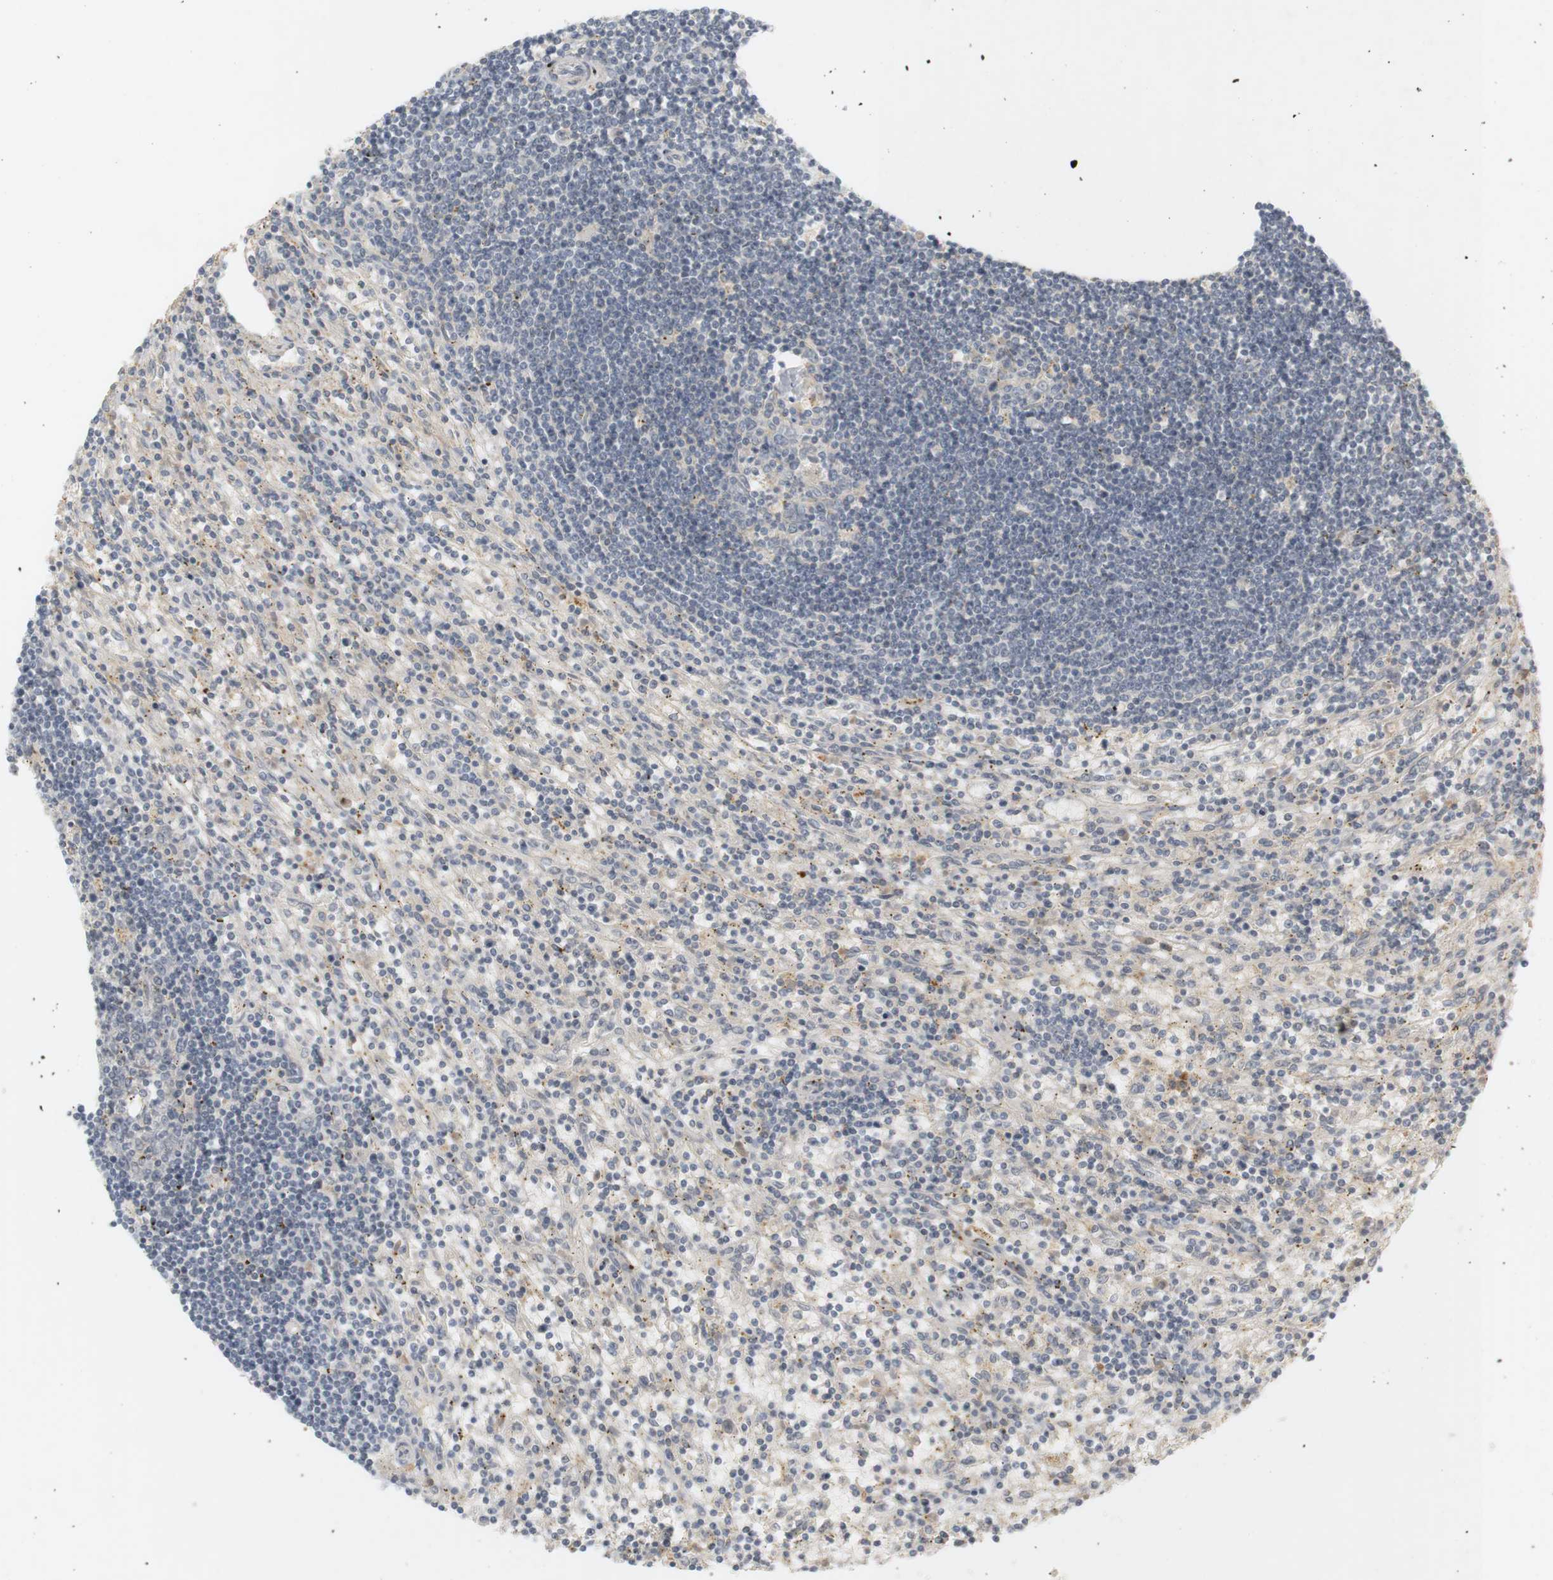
{"staining": {"intensity": "negative", "quantity": "none", "location": "none"}, "tissue": "lymphoma", "cell_type": "Tumor cells", "image_type": "cancer", "snomed": [{"axis": "morphology", "description": "Malignant lymphoma, non-Hodgkin's type, Low grade"}, {"axis": "topography", "description": "Spleen"}], "caption": "IHC image of lymphoma stained for a protein (brown), which displays no expression in tumor cells.", "gene": "RTN3", "patient": {"sex": "male", "age": 76}}